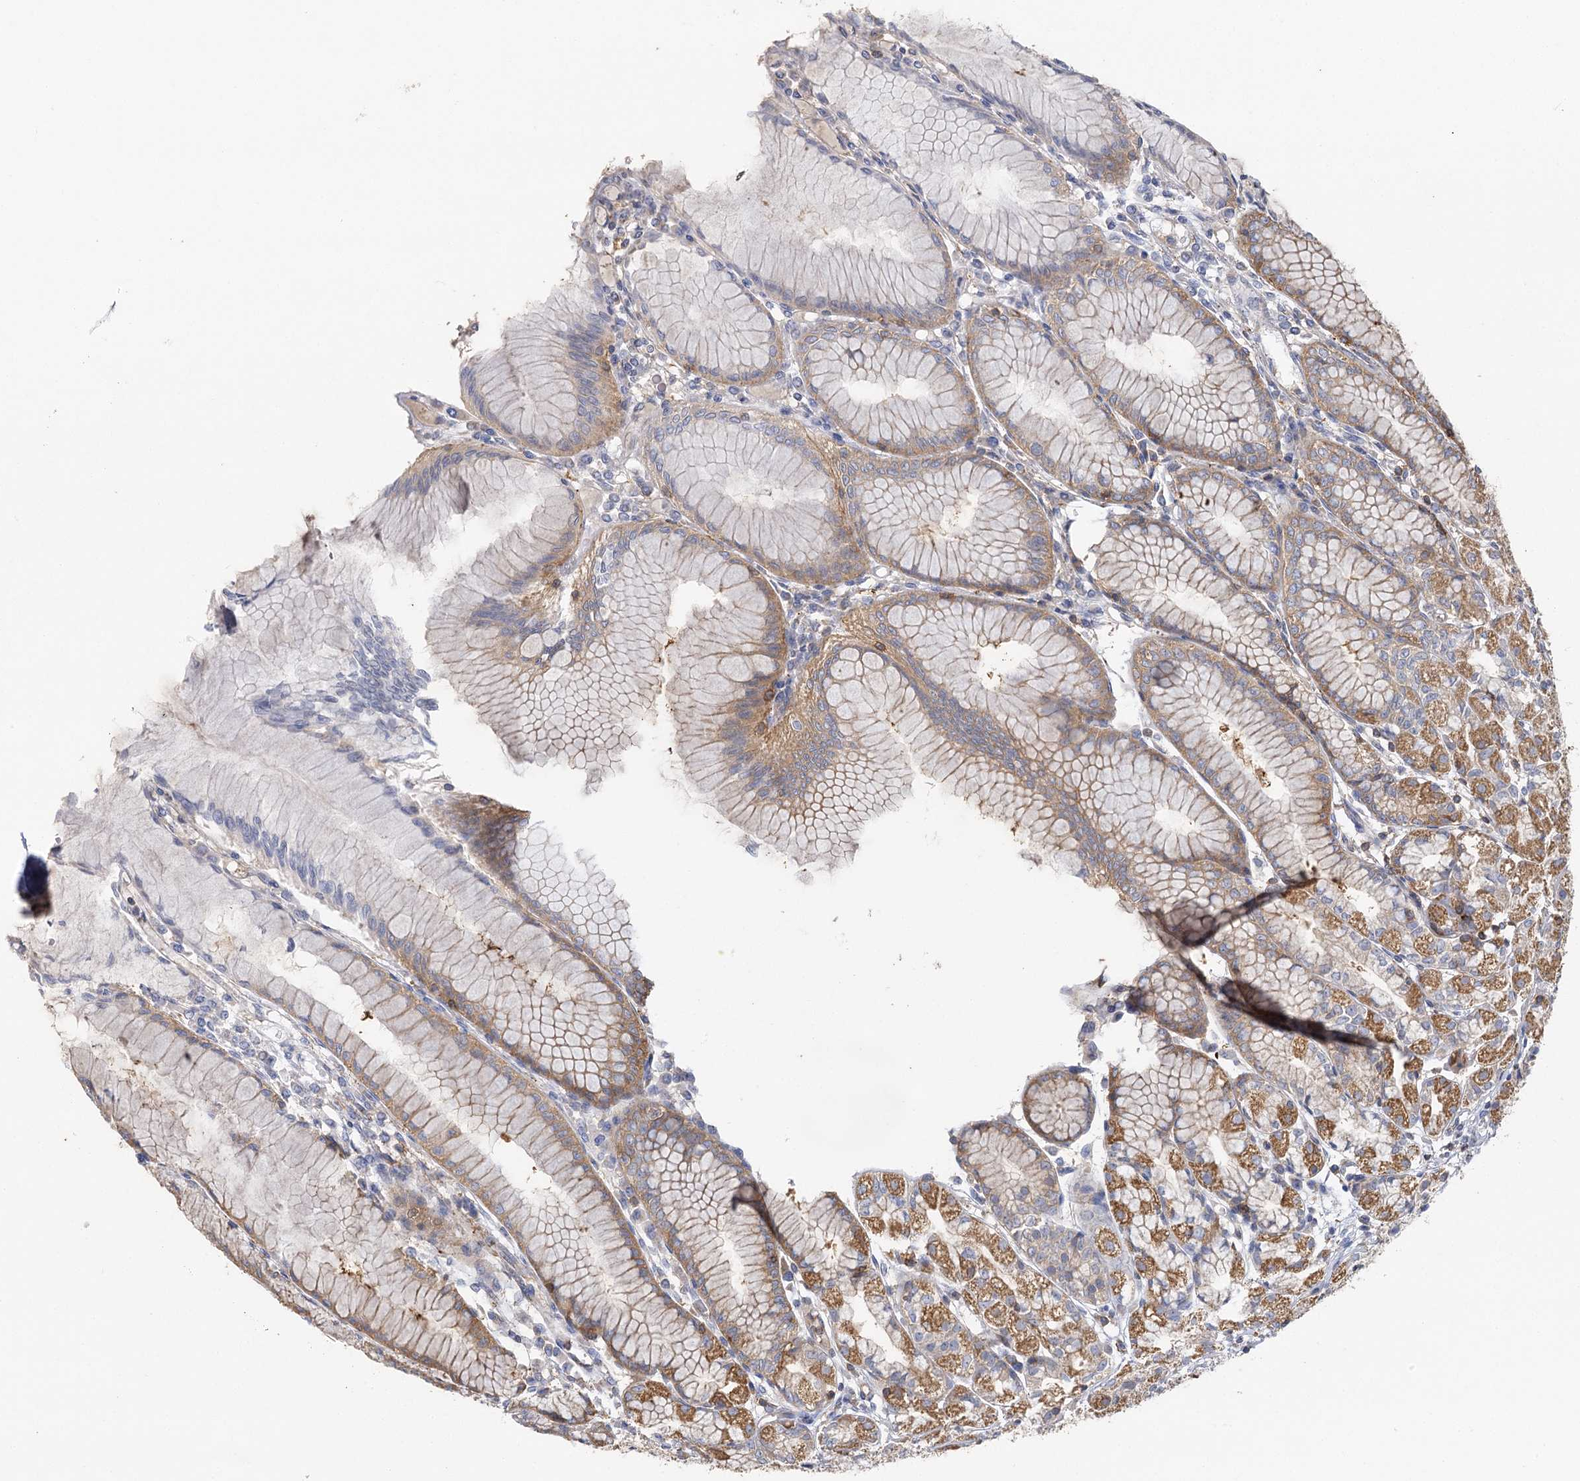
{"staining": {"intensity": "moderate", "quantity": ">75%", "location": "cytoplasmic/membranous"}, "tissue": "stomach", "cell_type": "Glandular cells", "image_type": "normal", "snomed": [{"axis": "morphology", "description": "Normal tissue, NOS"}, {"axis": "topography", "description": "Stomach"}], "caption": "High-power microscopy captured an IHC photomicrograph of unremarkable stomach, revealing moderate cytoplasmic/membranous positivity in about >75% of glandular cells.", "gene": "SEC24B", "patient": {"sex": "female", "age": 57}}